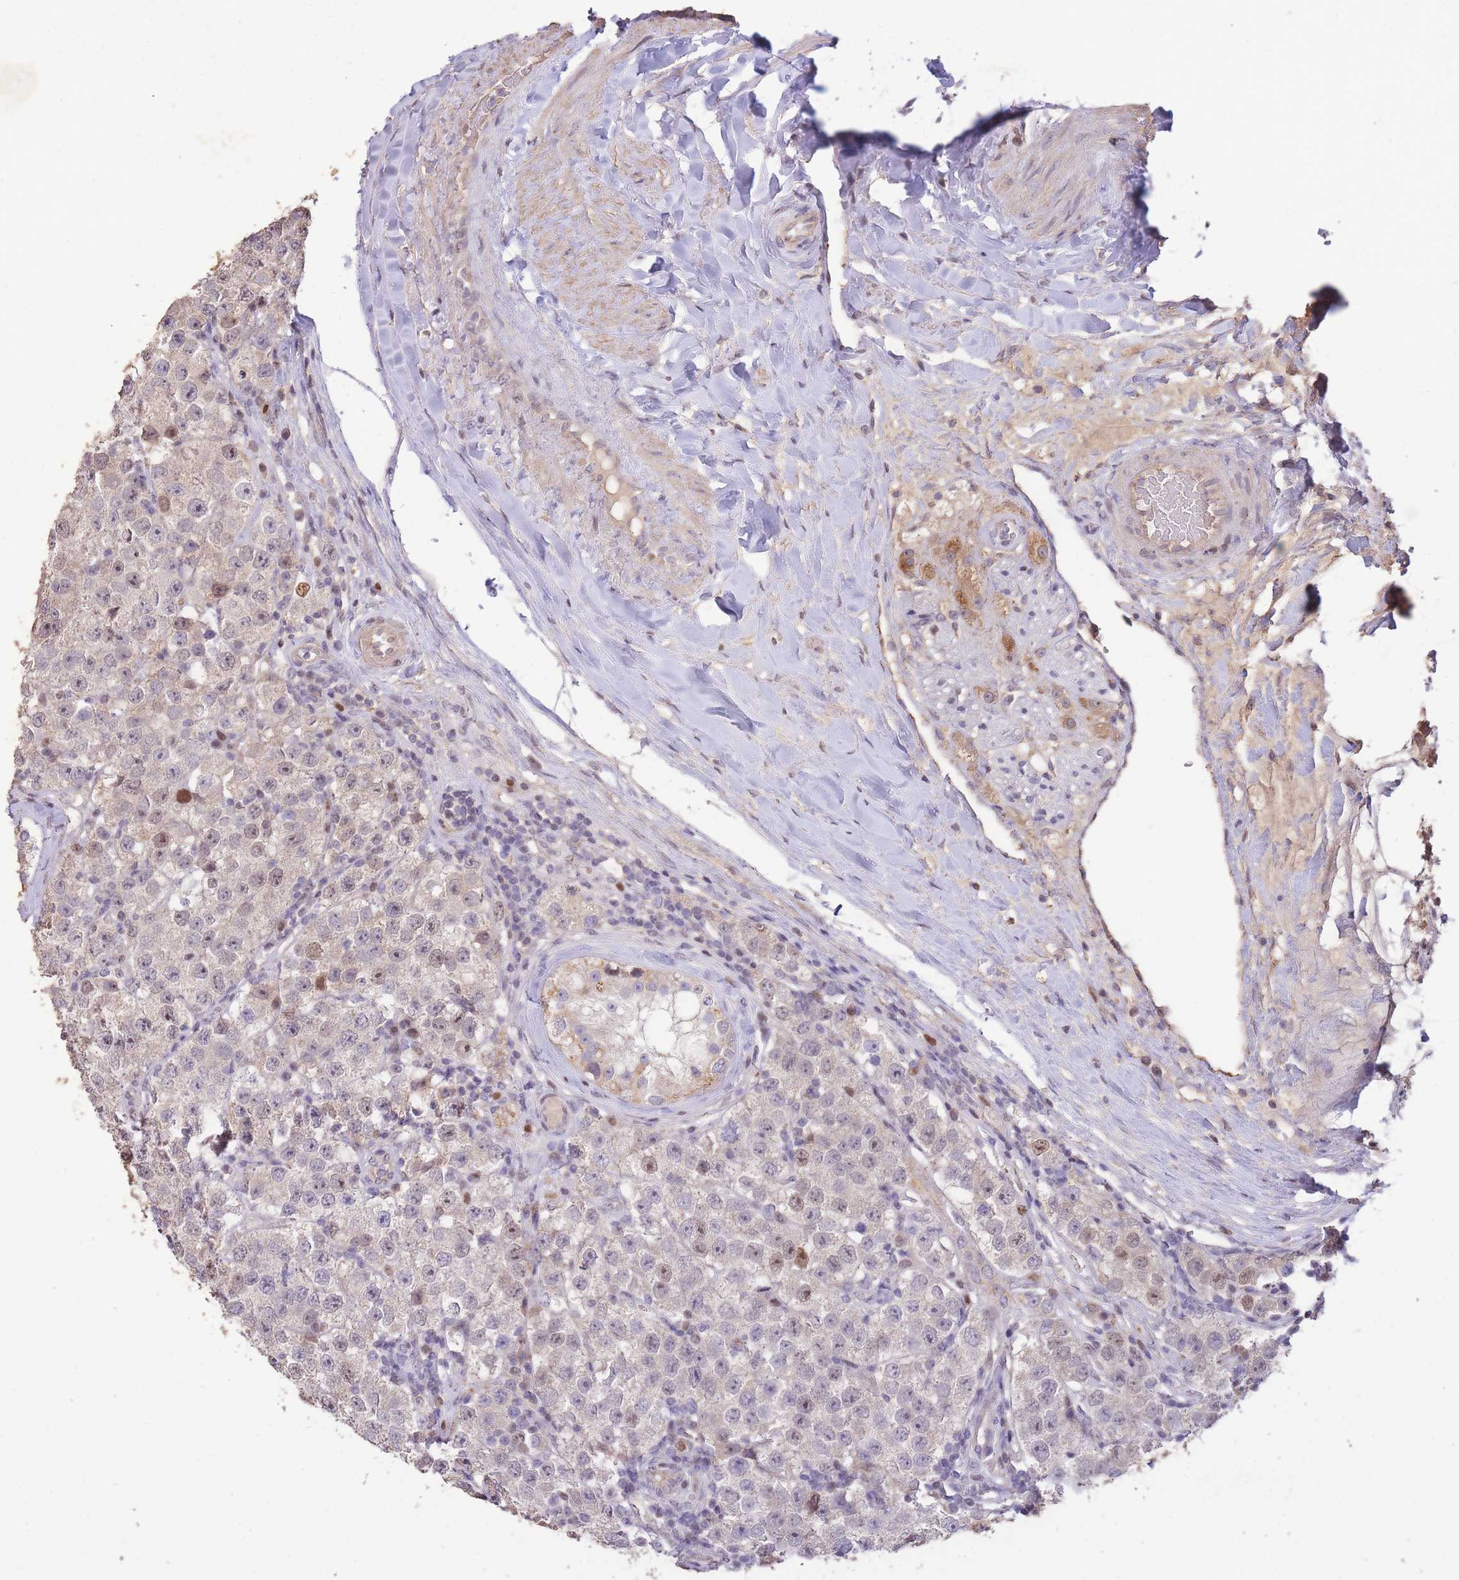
{"staining": {"intensity": "weak", "quantity": "<25%", "location": "nuclear"}, "tissue": "testis cancer", "cell_type": "Tumor cells", "image_type": "cancer", "snomed": [{"axis": "morphology", "description": "Seminoma, NOS"}, {"axis": "topography", "description": "Testis"}], "caption": "High power microscopy micrograph of an IHC micrograph of testis cancer, revealing no significant expression in tumor cells.", "gene": "RGS14", "patient": {"sex": "male", "age": 34}}